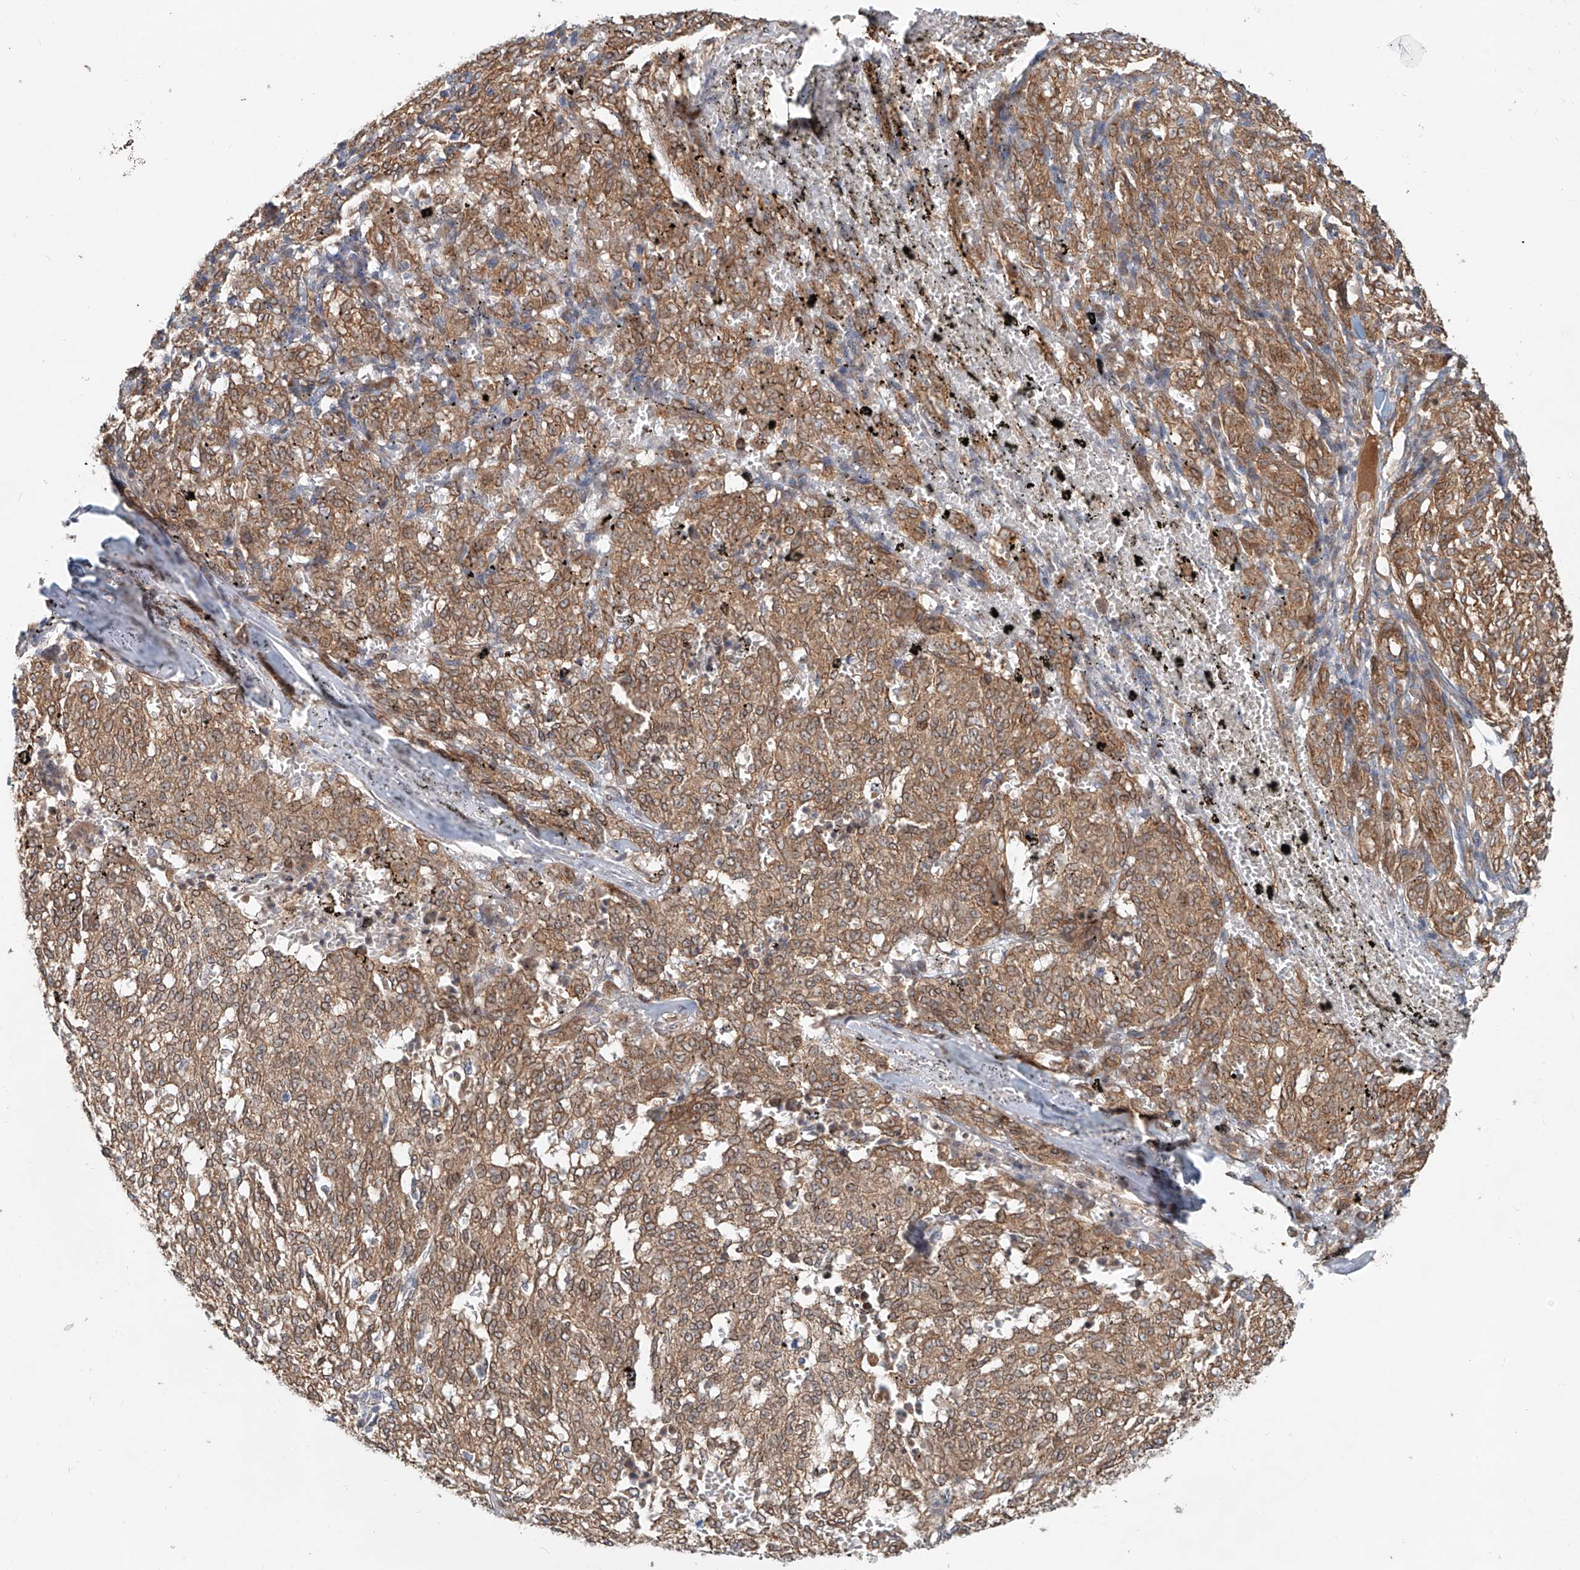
{"staining": {"intensity": "moderate", "quantity": ">75%", "location": "cytoplasmic/membranous,nuclear"}, "tissue": "melanoma", "cell_type": "Tumor cells", "image_type": "cancer", "snomed": [{"axis": "morphology", "description": "Malignant melanoma, NOS"}, {"axis": "topography", "description": "Skin"}], "caption": "Immunohistochemical staining of human melanoma exhibits medium levels of moderate cytoplasmic/membranous and nuclear protein expression in about >75% of tumor cells.", "gene": "SASH1", "patient": {"sex": "female", "age": 72}}